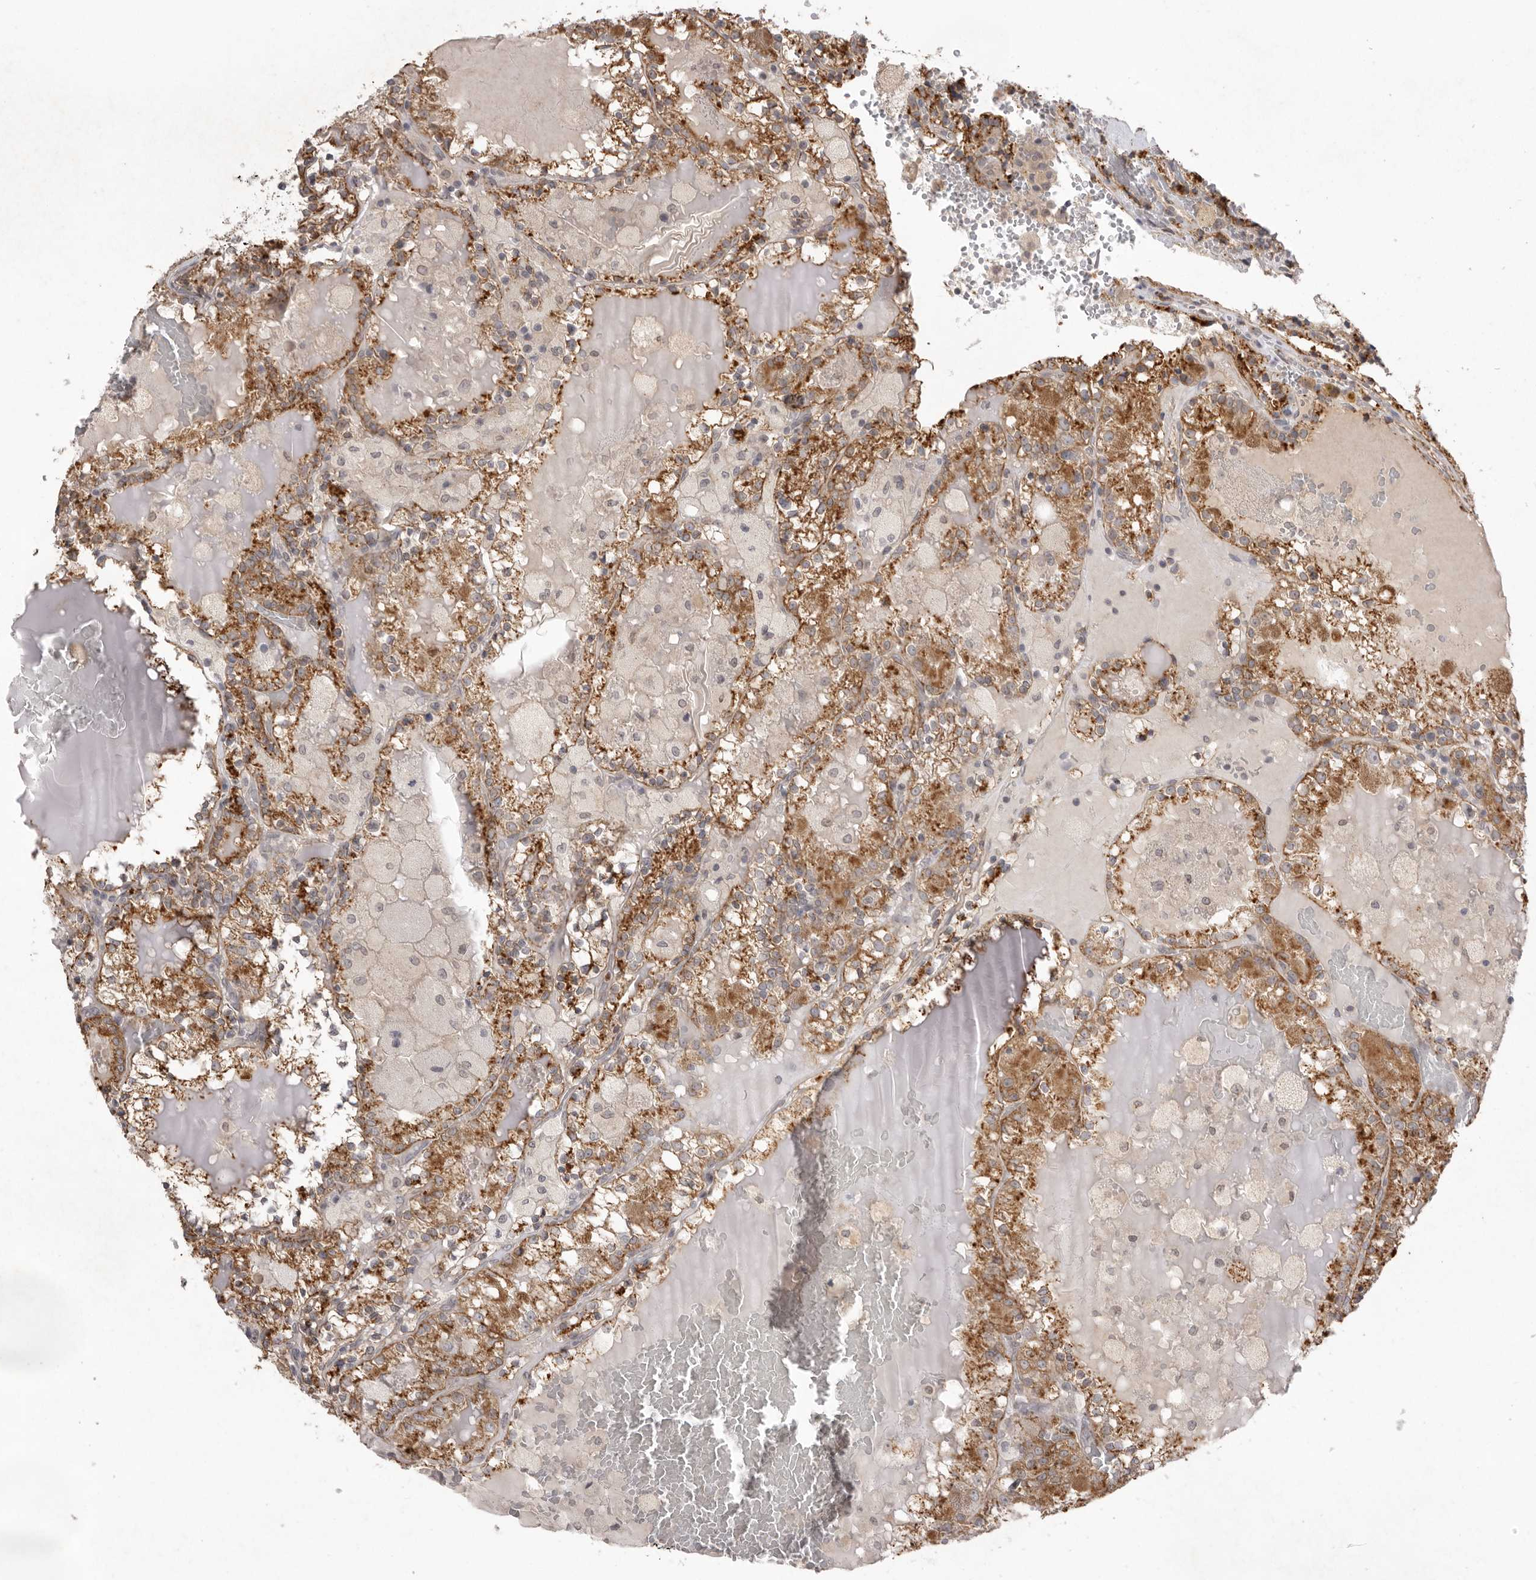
{"staining": {"intensity": "strong", "quantity": ">75%", "location": "cytoplasmic/membranous"}, "tissue": "renal cancer", "cell_type": "Tumor cells", "image_type": "cancer", "snomed": [{"axis": "morphology", "description": "Adenocarcinoma, NOS"}, {"axis": "topography", "description": "Kidney"}], "caption": "Protein analysis of renal cancer tissue shows strong cytoplasmic/membranous staining in approximately >75% of tumor cells. The staining is performed using DAB brown chromogen to label protein expression. The nuclei are counter-stained blue using hematoxylin.", "gene": "TLR3", "patient": {"sex": "female", "age": 56}}